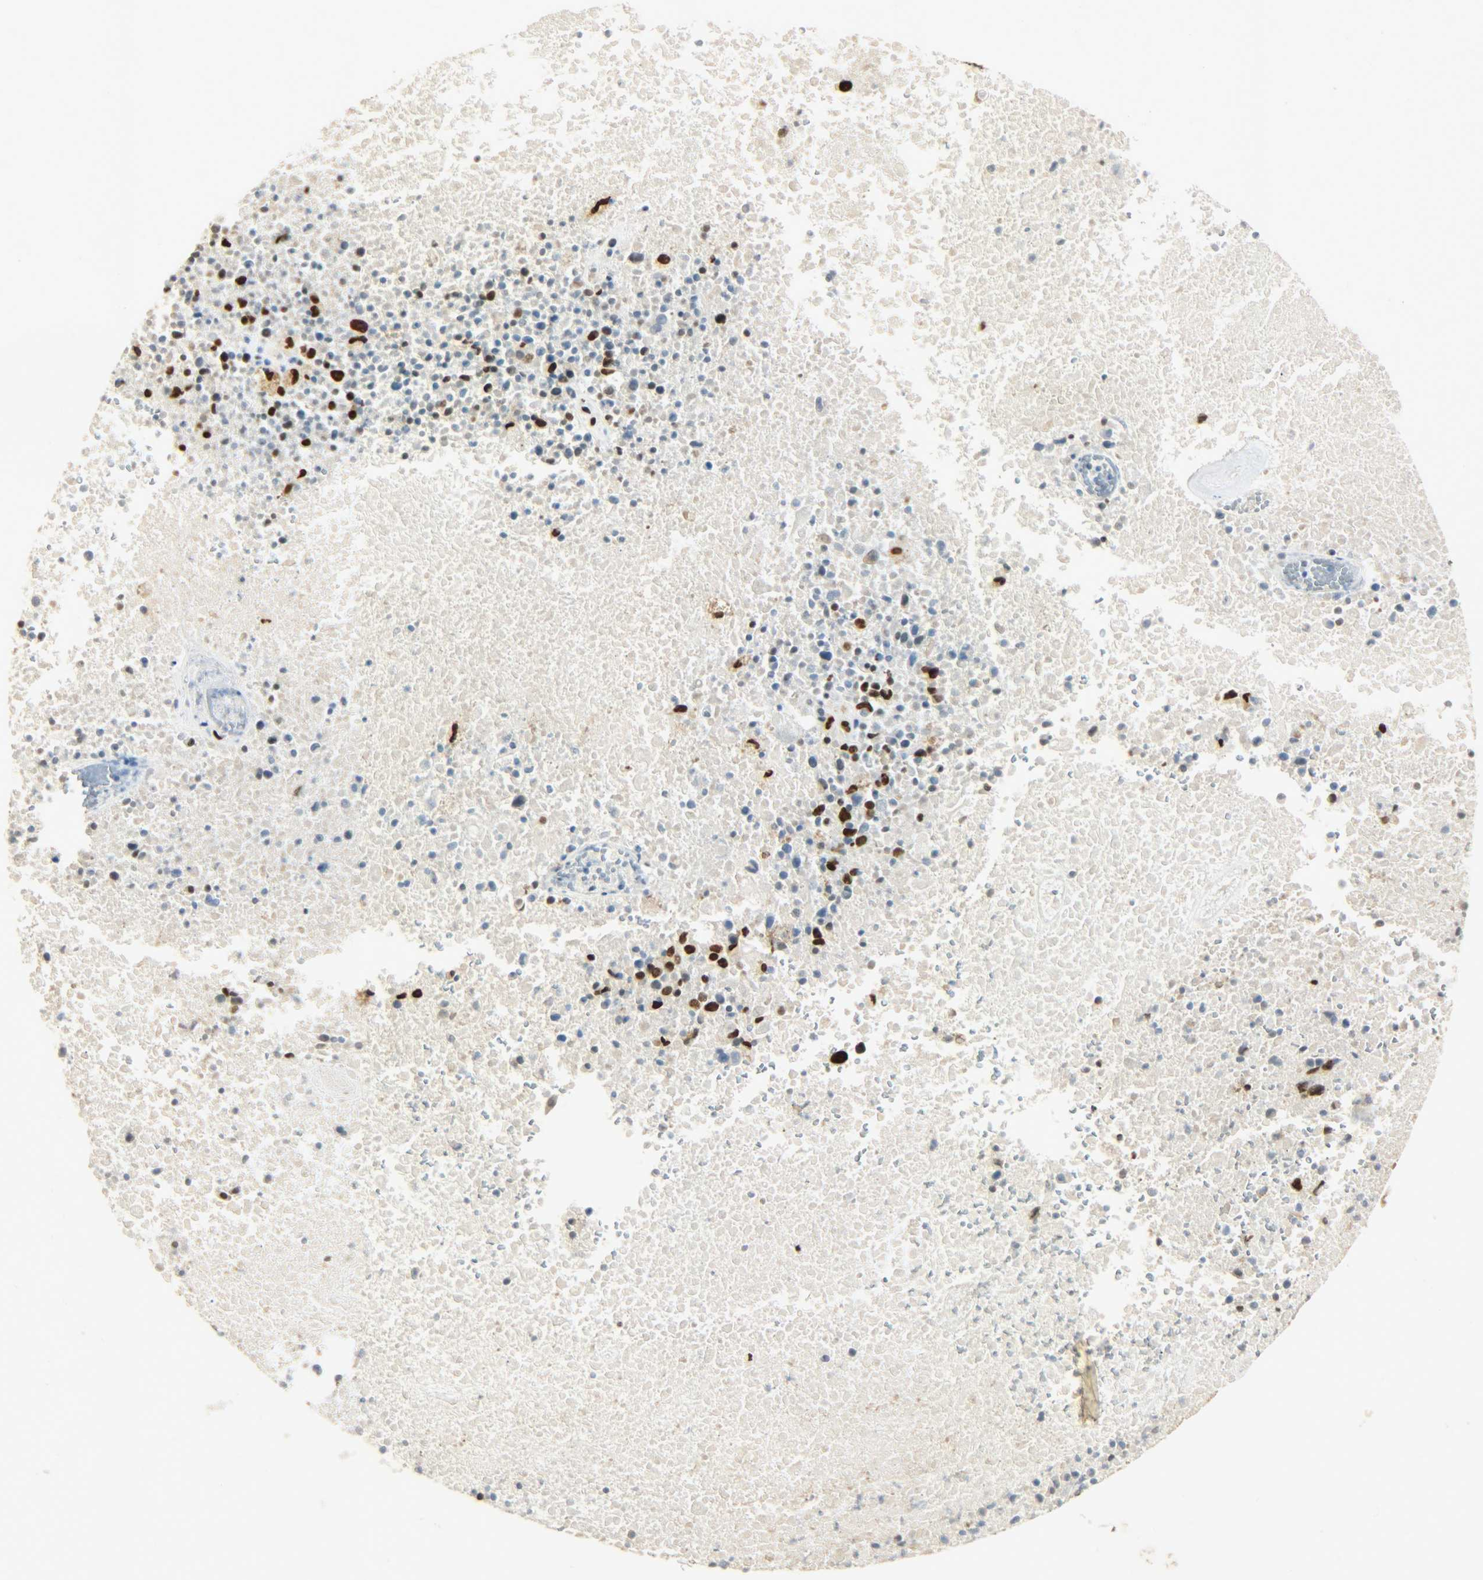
{"staining": {"intensity": "strong", "quantity": ">75%", "location": "nuclear"}, "tissue": "melanoma", "cell_type": "Tumor cells", "image_type": "cancer", "snomed": [{"axis": "morphology", "description": "Malignant melanoma, Metastatic site"}, {"axis": "topography", "description": "Cerebral cortex"}], "caption": "Immunohistochemistry (IHC) histopathology image of malignant melanoma (metastatic site) stained for a protein (brown), which shows high levels of strong nuclear staining in about >75% of tumor cells.", "gene": "KHDRBS1", "patient": {"sex": "female", "age": 52}}